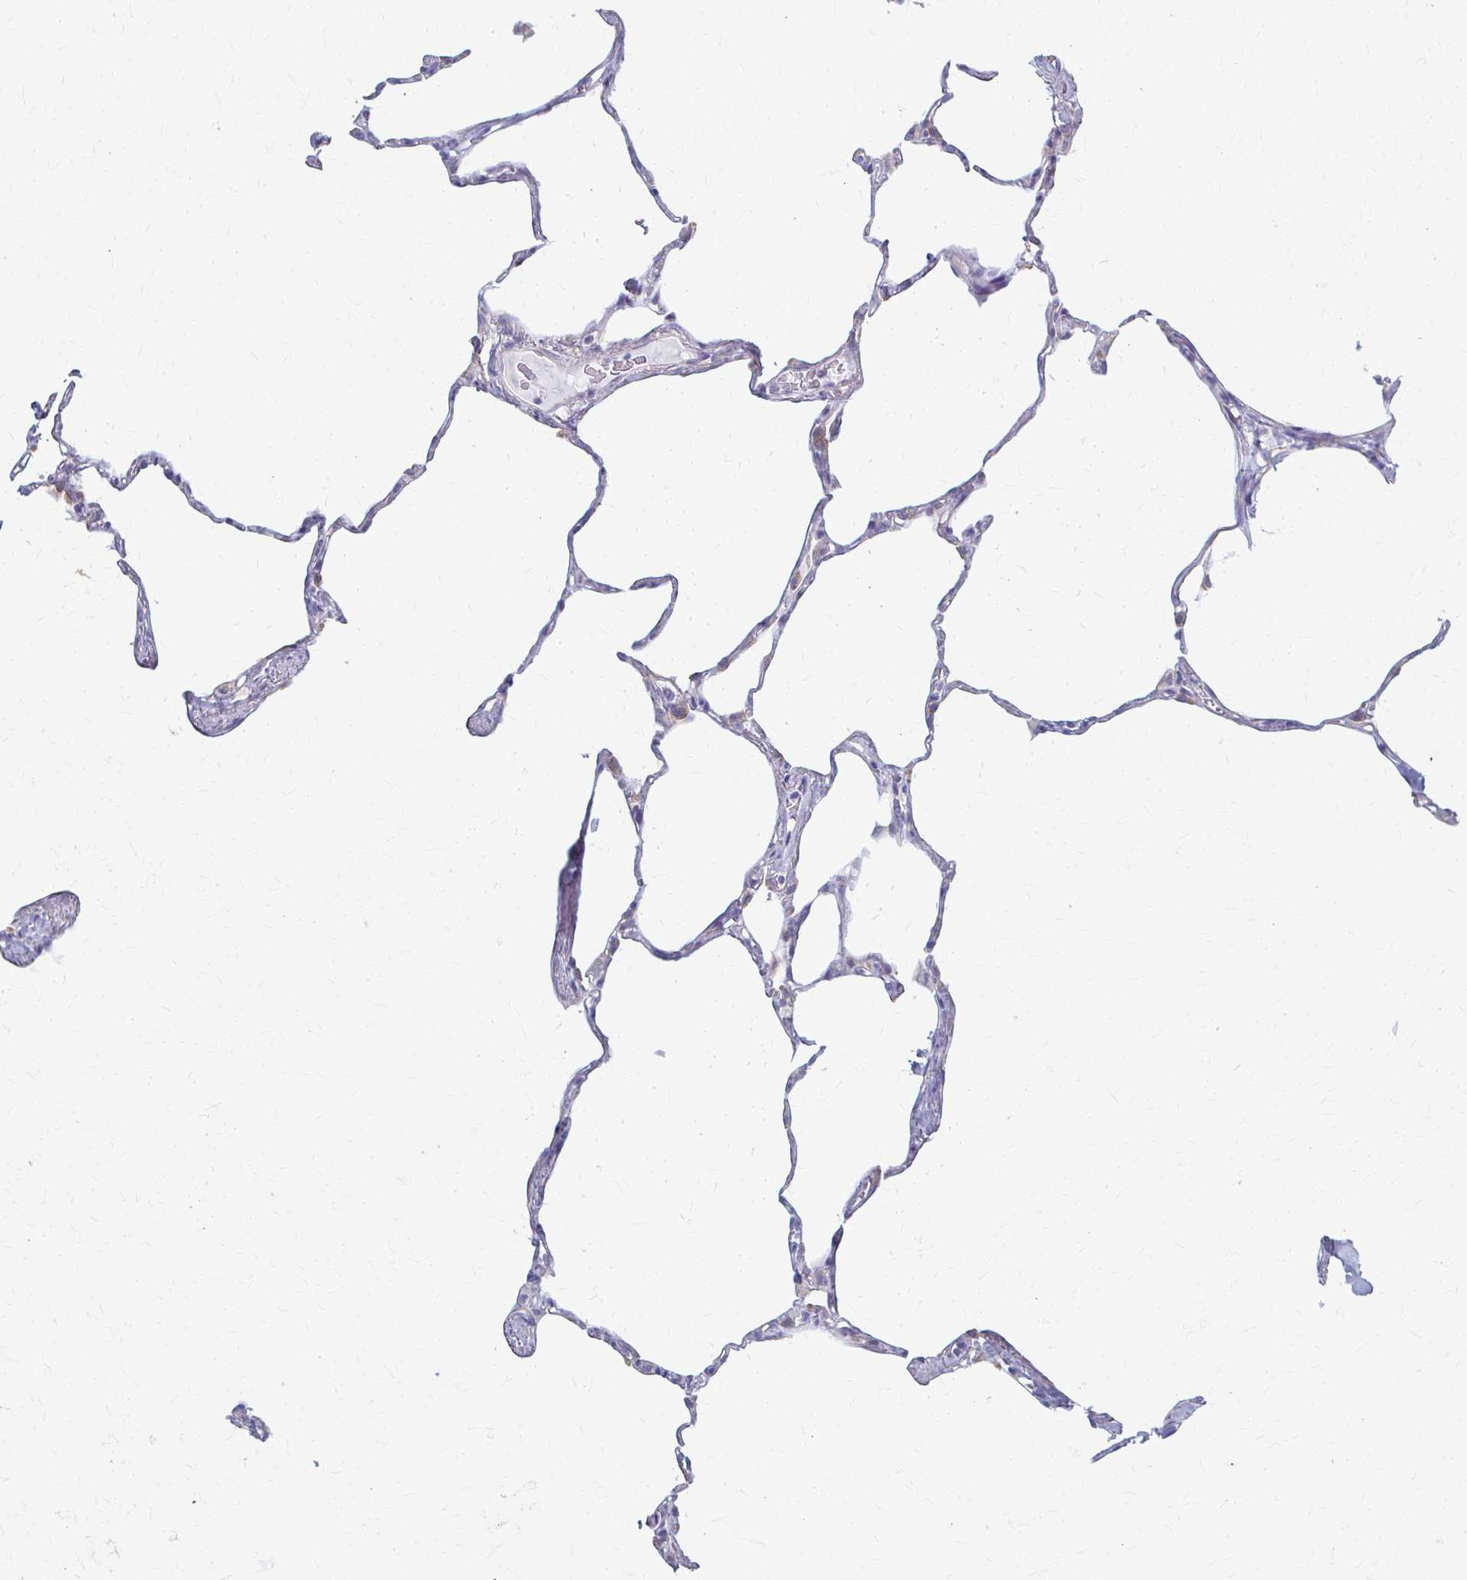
{"staining": {"intensity": "negative", "quantity": "none", "location": "none"}, "tissue": "lung", "cell_type": "Alveolar cells", "image_type": "normal", "snomed": [{"axis": "morphology", "description": "Normal tissue, NOS"}, {"axis": "topography", "description": "Lung"}], "caption": "IHC photomicrograph of normal lung: lung stained with DAB (3,3'-diaminobenzidine) exhibits no significant protein positivity in alveolar cells. (DAB immunohistochemistry with hematoxylin counter stain).", "gene": "PRKRA", "patient": {"sex": "male", "age": 65}}